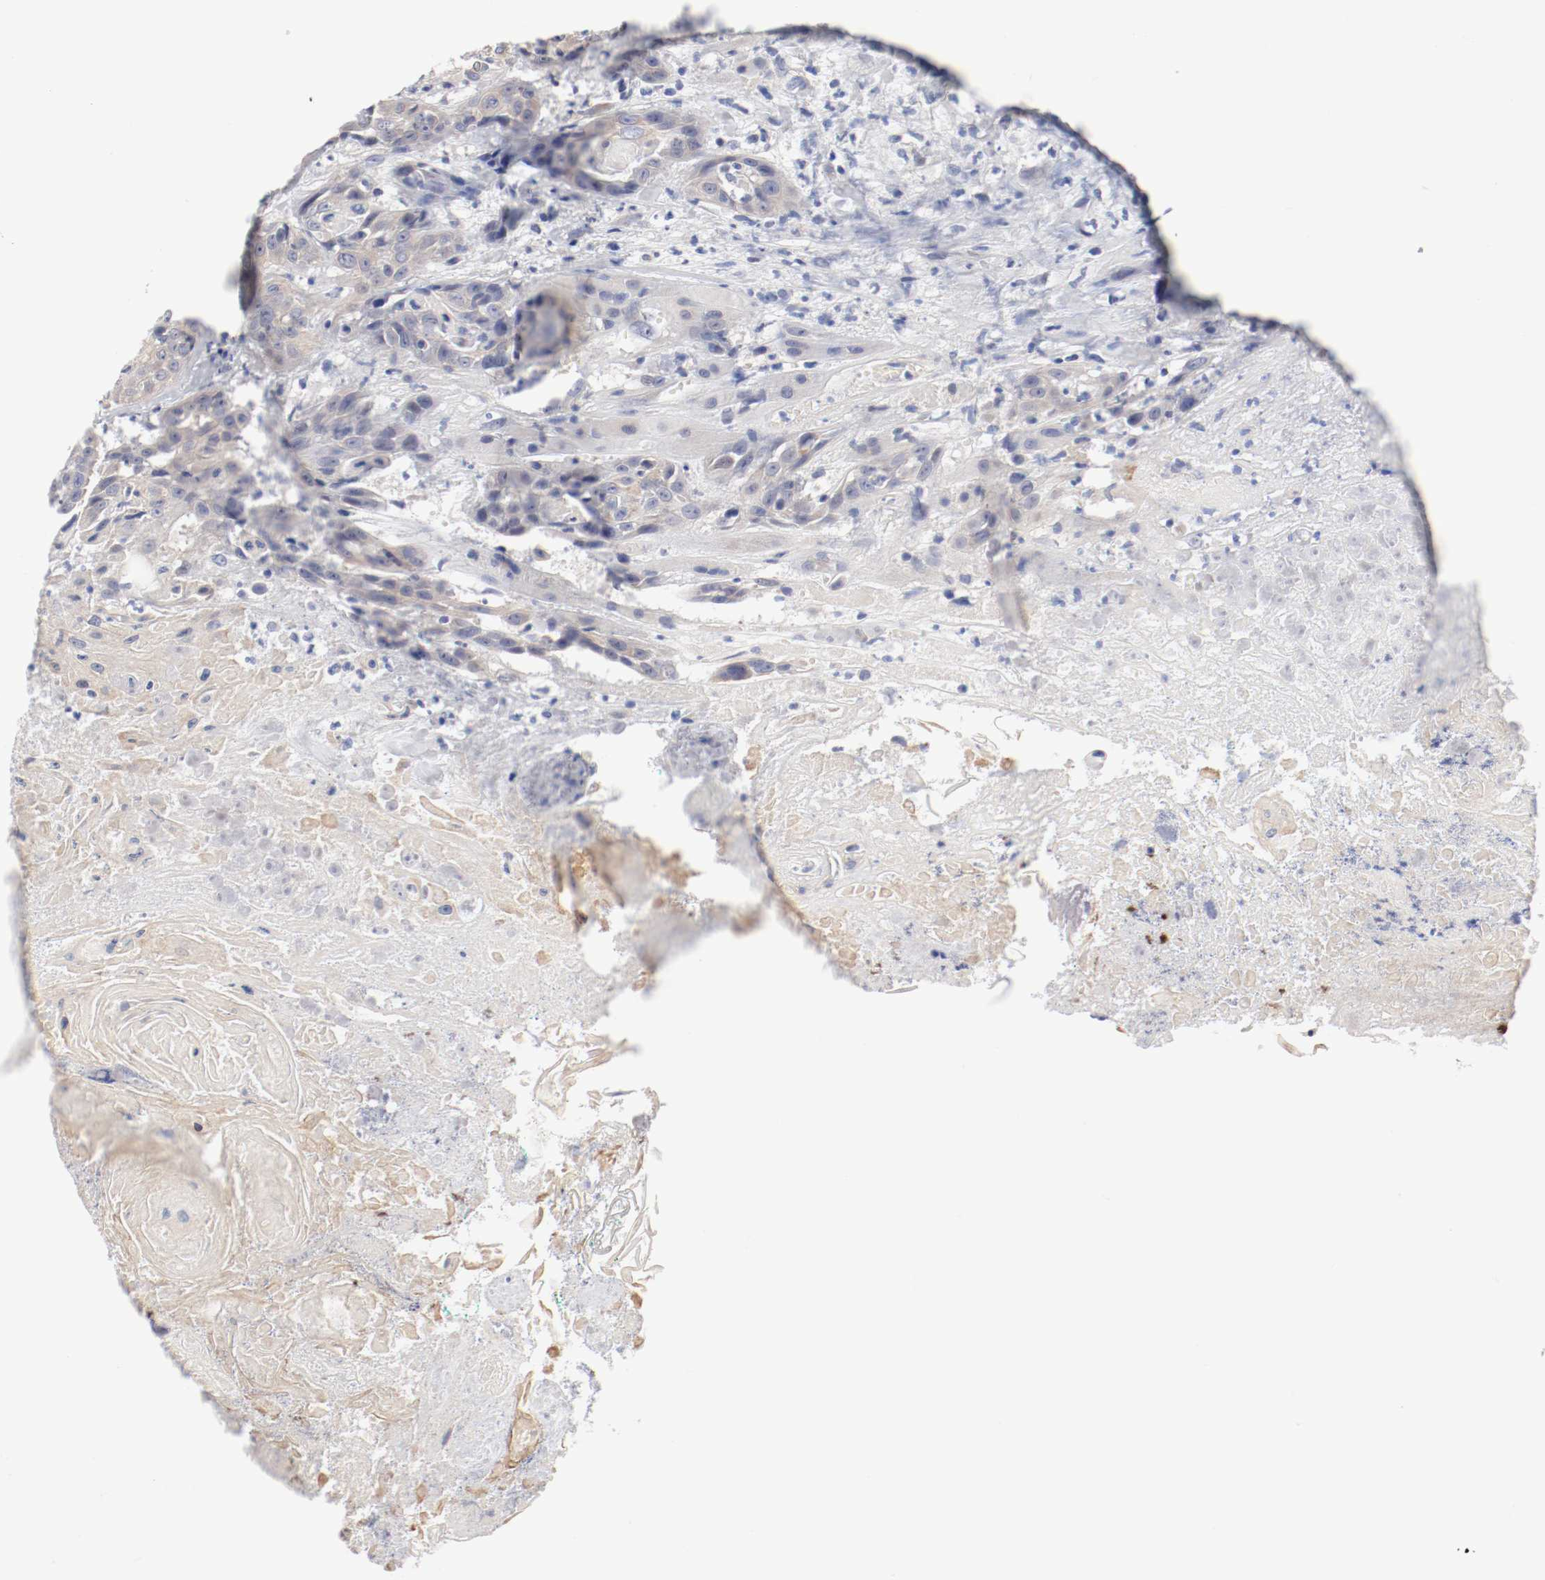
{"staining": {"intensity": "weak", "quantity": ">75%", "location": "cytoplasmic/membranous"}, "tissue": "head and neck cancer", "cell_type": "Tumor cells", "image_type": "cancer", "snomed": [{"axis": "morphology", "description": "Squamous cell carcinoma, NOS"}, {"axis": "topography", "description": "Head-Neck"}], "caption": "Tumor cells display weak cytoplasmic/membranous positivity in approximately >75% of cells in head and neck cancer.", "gene": "GPR143", "patient": {"sex": "female", "age": 84}}